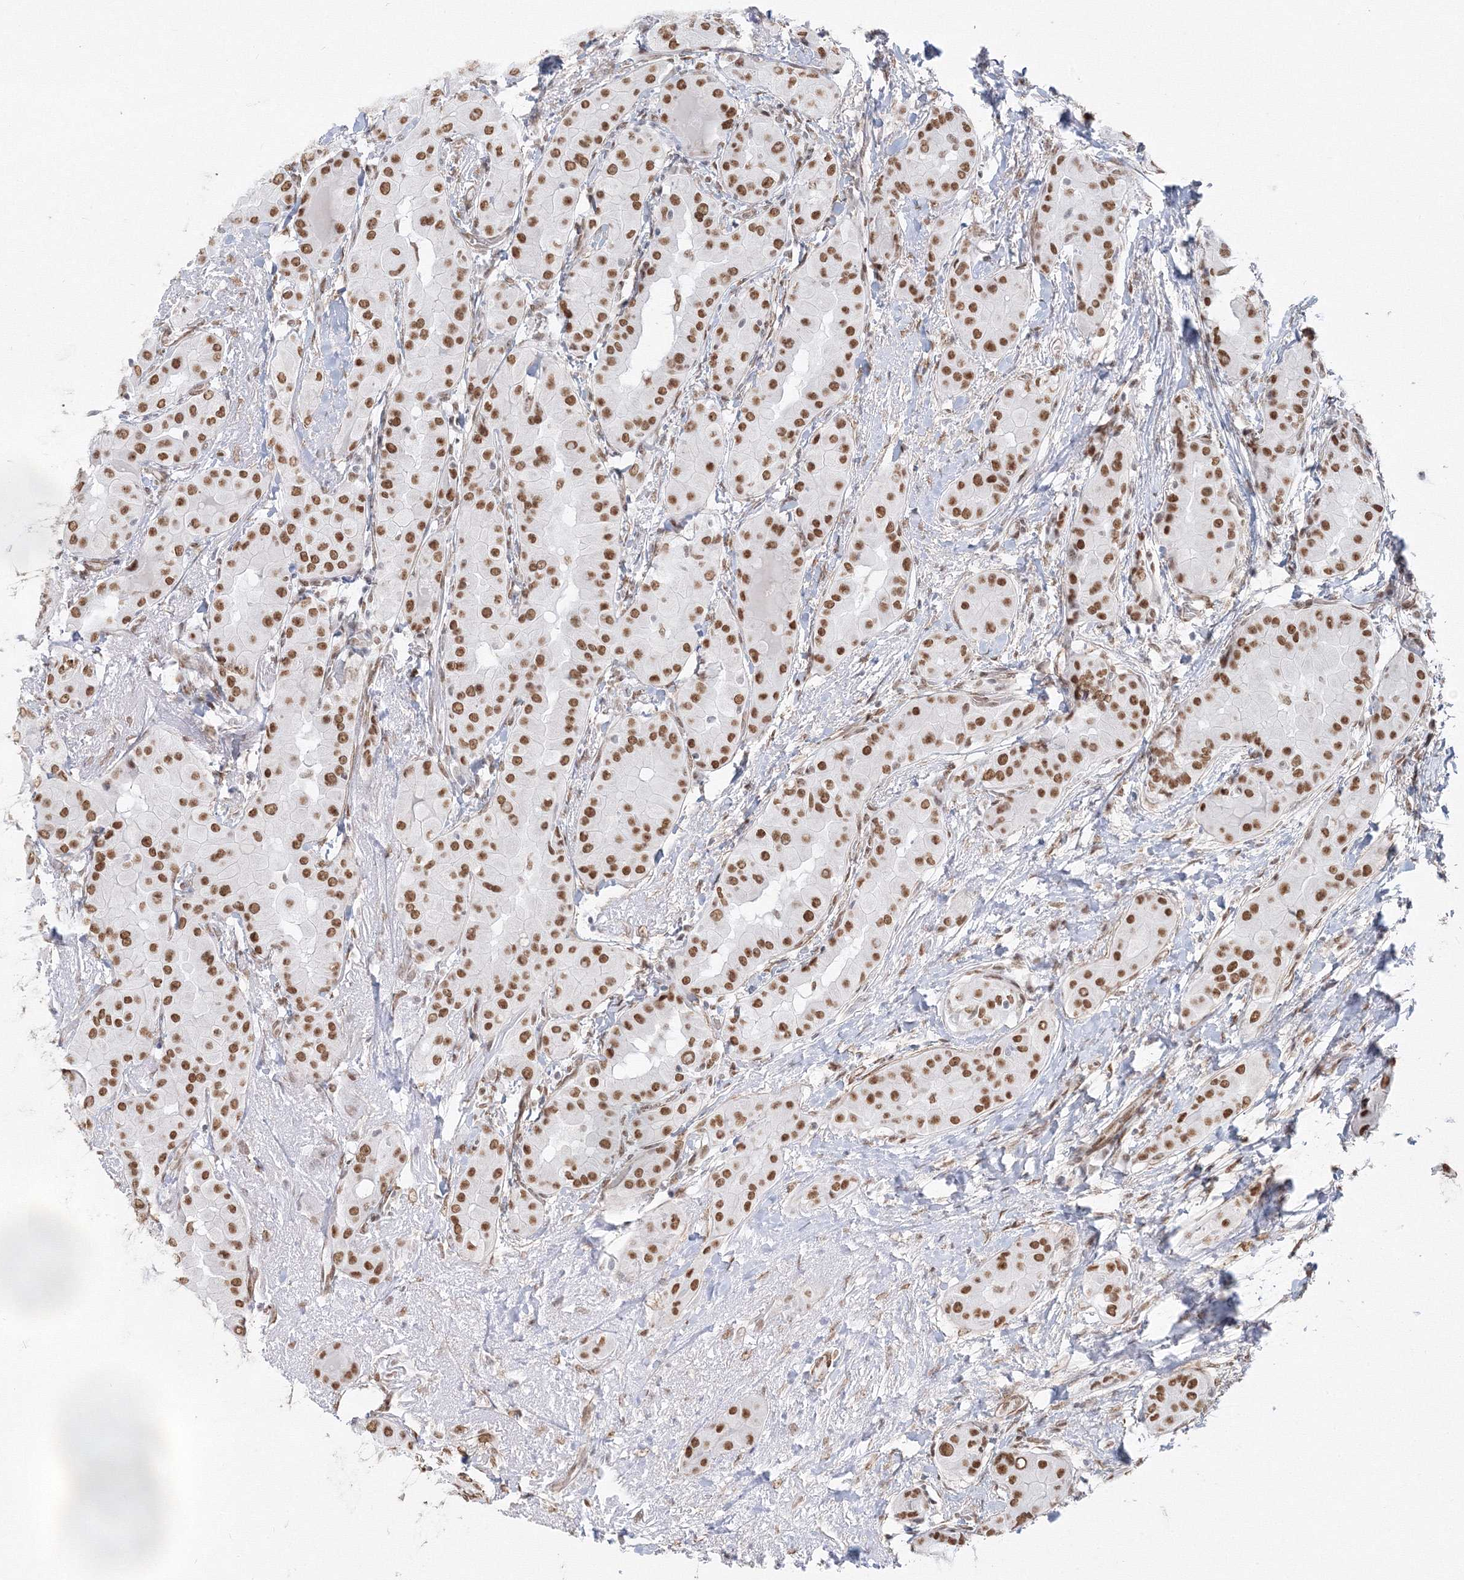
{"staining": {"intensity": "moderate", "quantity": ">75%", "location": "nuclear"}, "tissue": "thyroid cancer", "cell_type": "Tumor cells", "image_type": "cancer", "snomed": [{"axis": "morphology", "description": "Papillary adenocarcinoma, NOS"}, {"axis": "topography", "description": "Thyroid gland"}], "caption": "A photomicrograph of human thyroid cancer stained for a protein displays moderate nuclear brown staining in tumor cells. The protein of interest is shown in brown color, while the nuclei are stained blue.", "gene": "ZNF638", "patient": {"sex": "male", "age": 33}}